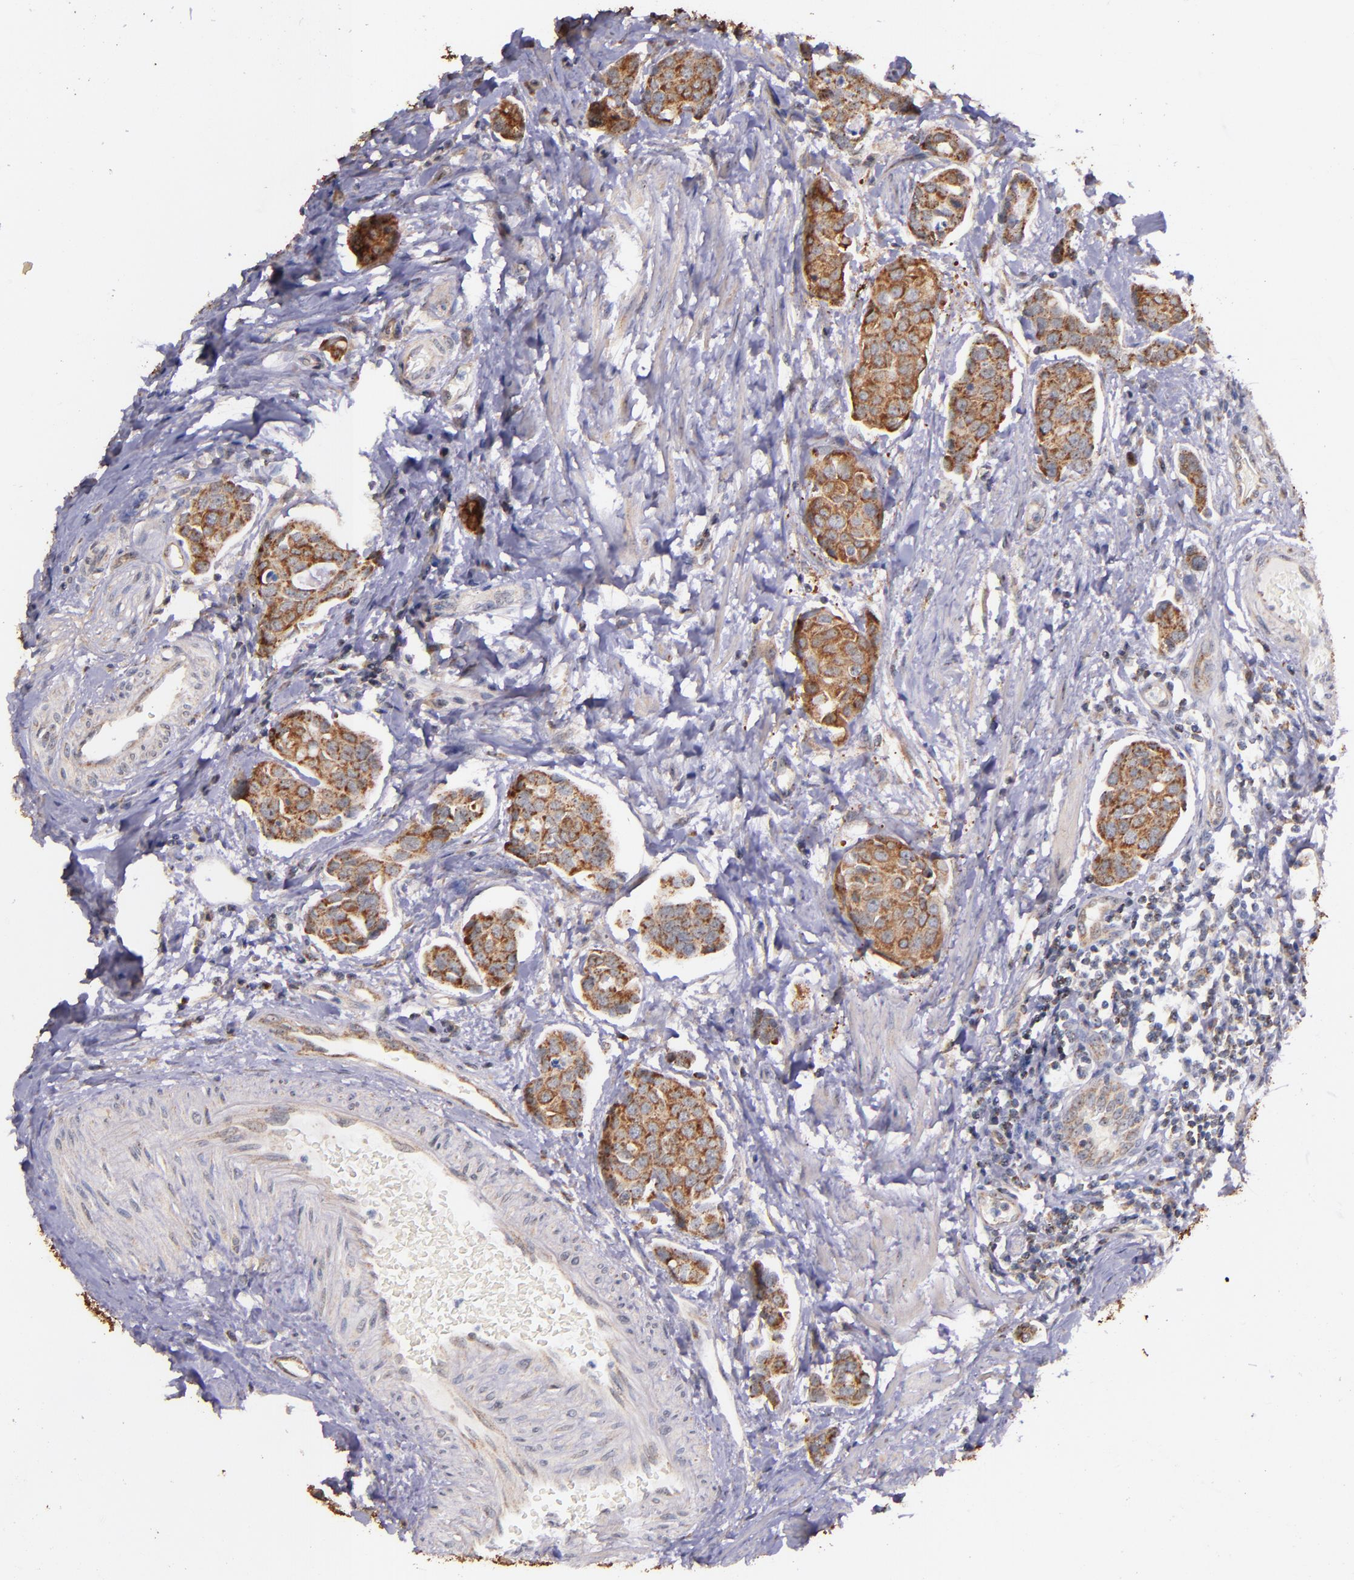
{"staining": {"intensity": "moderate", "quantity": ">75%", "location": "cytoplasmic/membranous"}, "tissue": "urothelial cancer", "cell_type": "Tumor cells", "image_type": "cancer", "snomed": [{"axis": "morphology", "description": "Urothelial carcinoma, High grade"}, {"axis": "topography", "description": "Urinary bladder"}], "caption": "High-grade urothelial carcinoma was stained to show a protein in brown. There is medium levels of moderate cytoplasmic/membranous expression in about >75% of tumor cells.", "gene": "SHC1", "patient": {"sex": "male", "age": 78}}